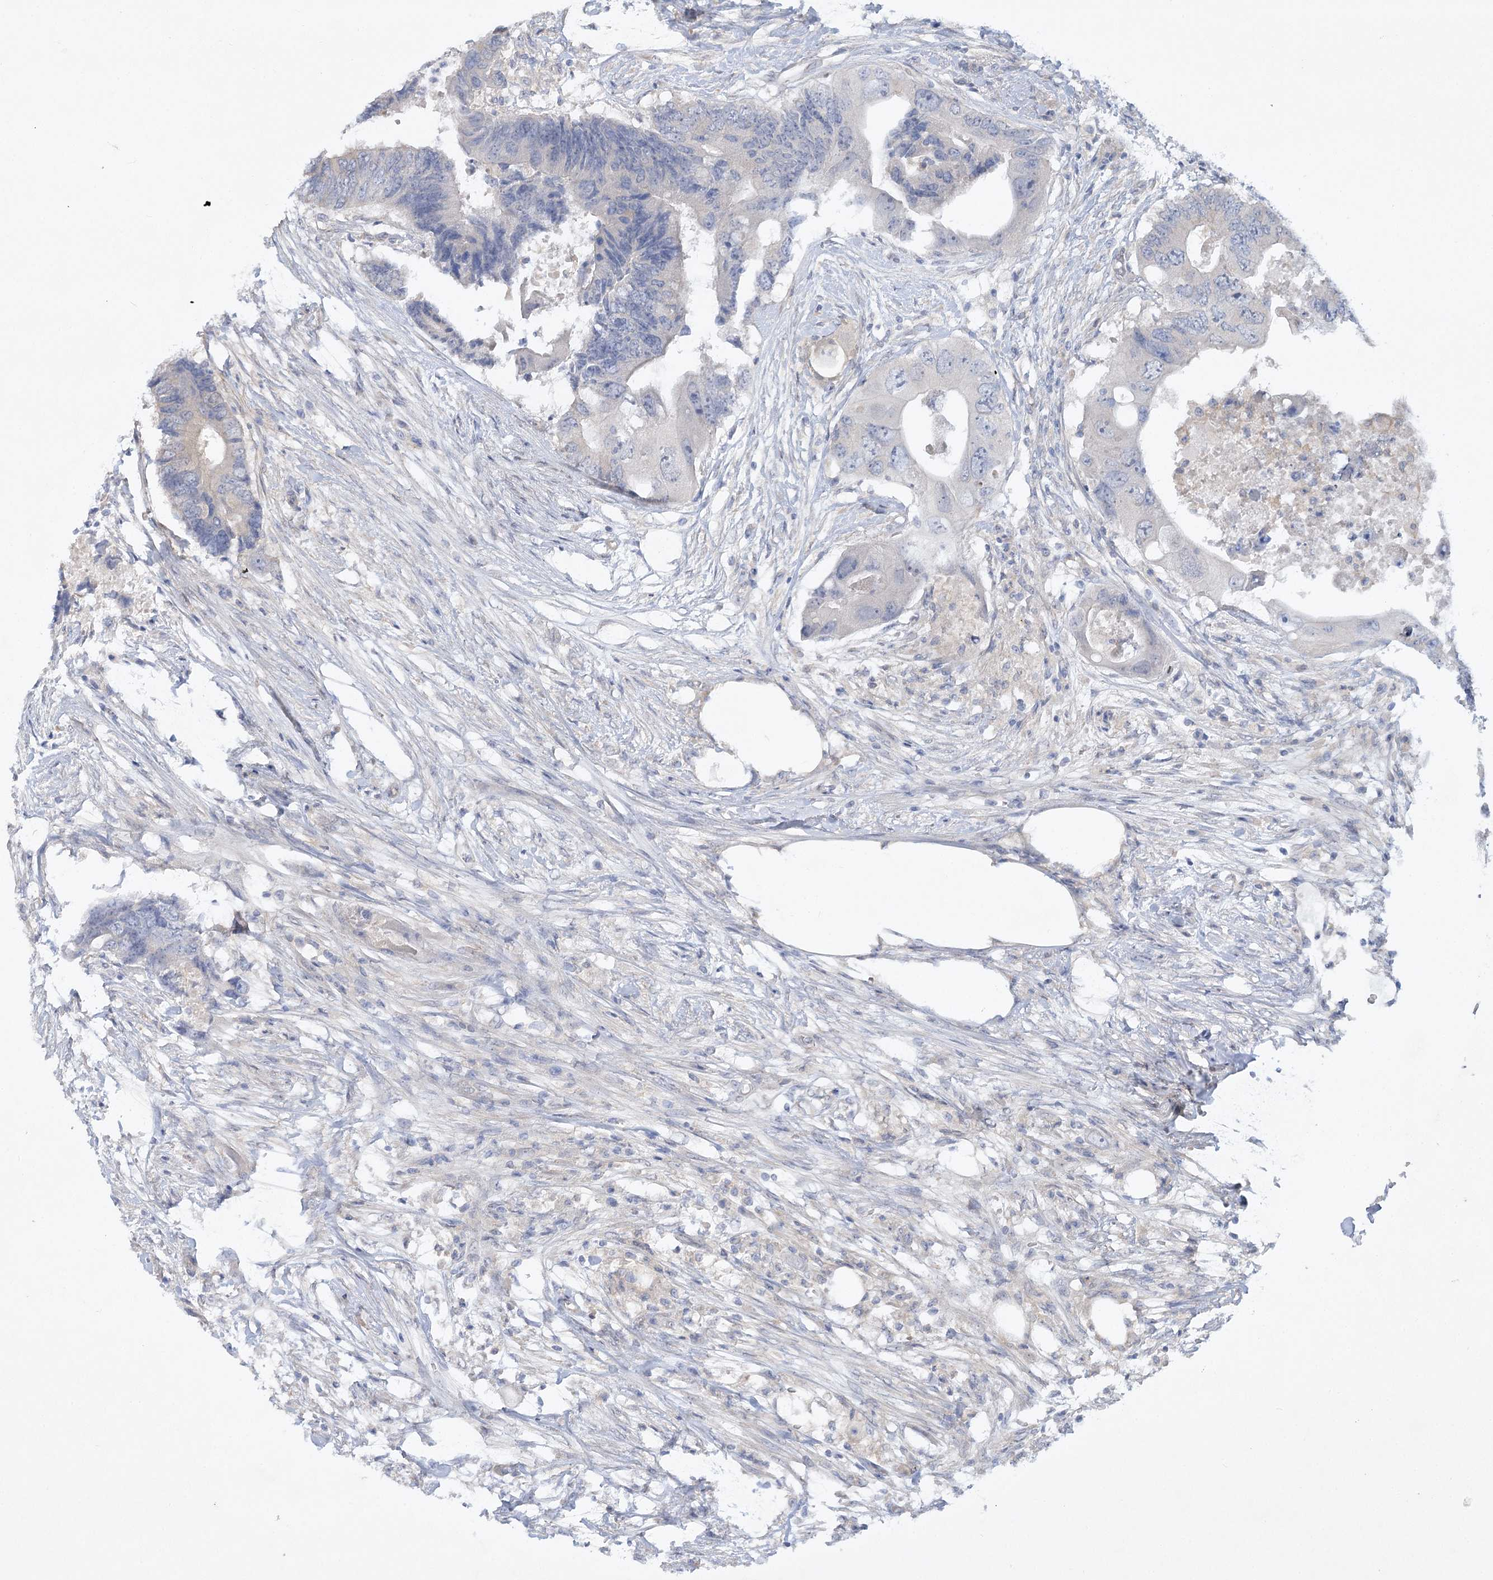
{"staining": {"intensity": "negative", "quantity": "none", "location": "none"}, "tissue": "colorectal cancer", "cell_type": "Tumor cells", "image_type": "cancer", "snomed": [{"axis": "morphology", "description": "Adenocarcinoma, NOS"}, {"axis": "topography", "description": "Colon"}], "caption": "IHC micrograph of colorectal cancer stained for a protein (brown), which shows no staining in tumor cells.", "gene": "AAMDC", "patient": {"sex": "male", "age": 71}}